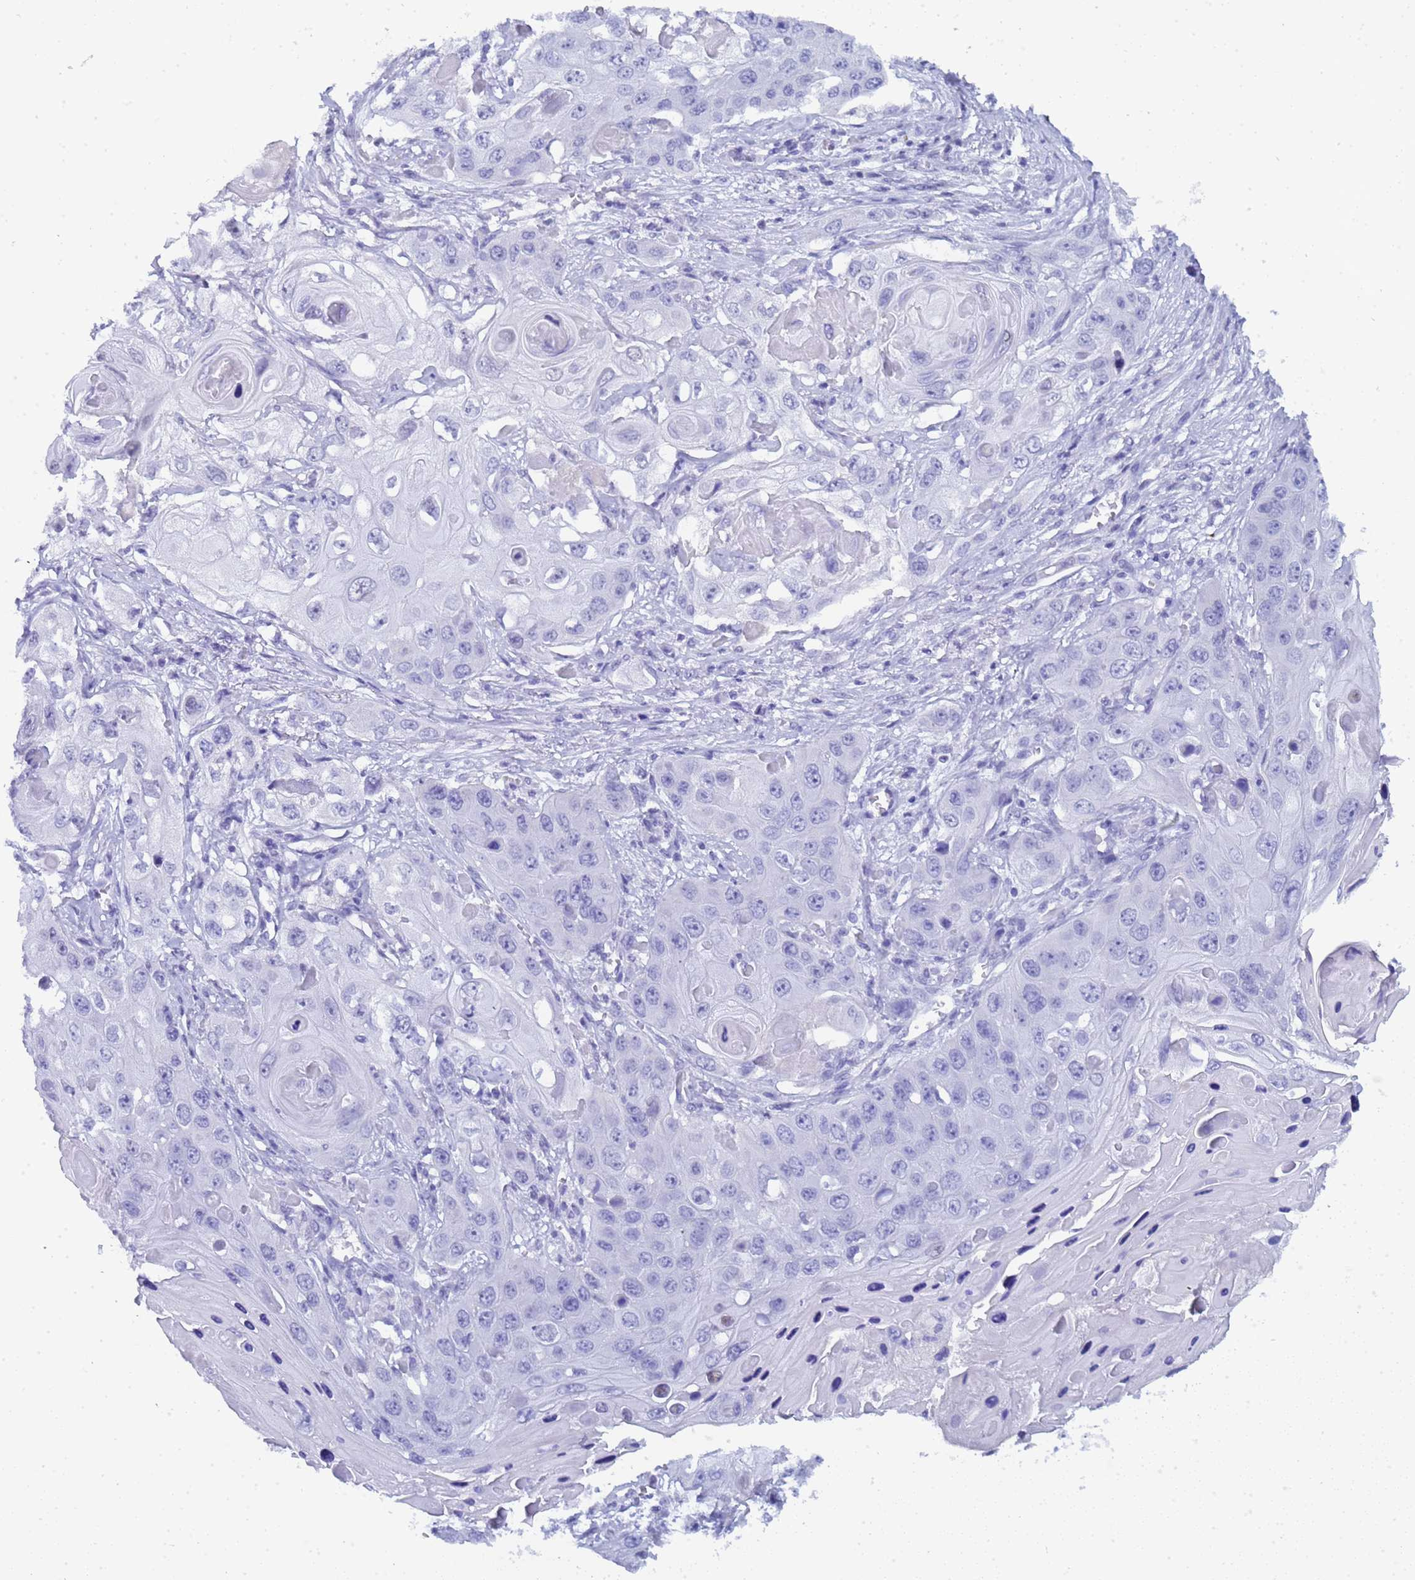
{"staining": {"intensity": "negative", "quantity": "none", "location": "none"}, "tissue": "skin cancer", "cell_type": "Tumor cells", "image_type": "cancer", "snomed": [{"axis": "morphology", "description": "Squamous cell carcinoma, NOS"}, {"axis": "topography", "description": "Skin"}], "caption": "Protein analysis of squamous cell carcinoma (skin) demonstrates no significant staining in tumor cells.", "gene": "CTRC", "patient": {"sex": "male", "age": 55}}